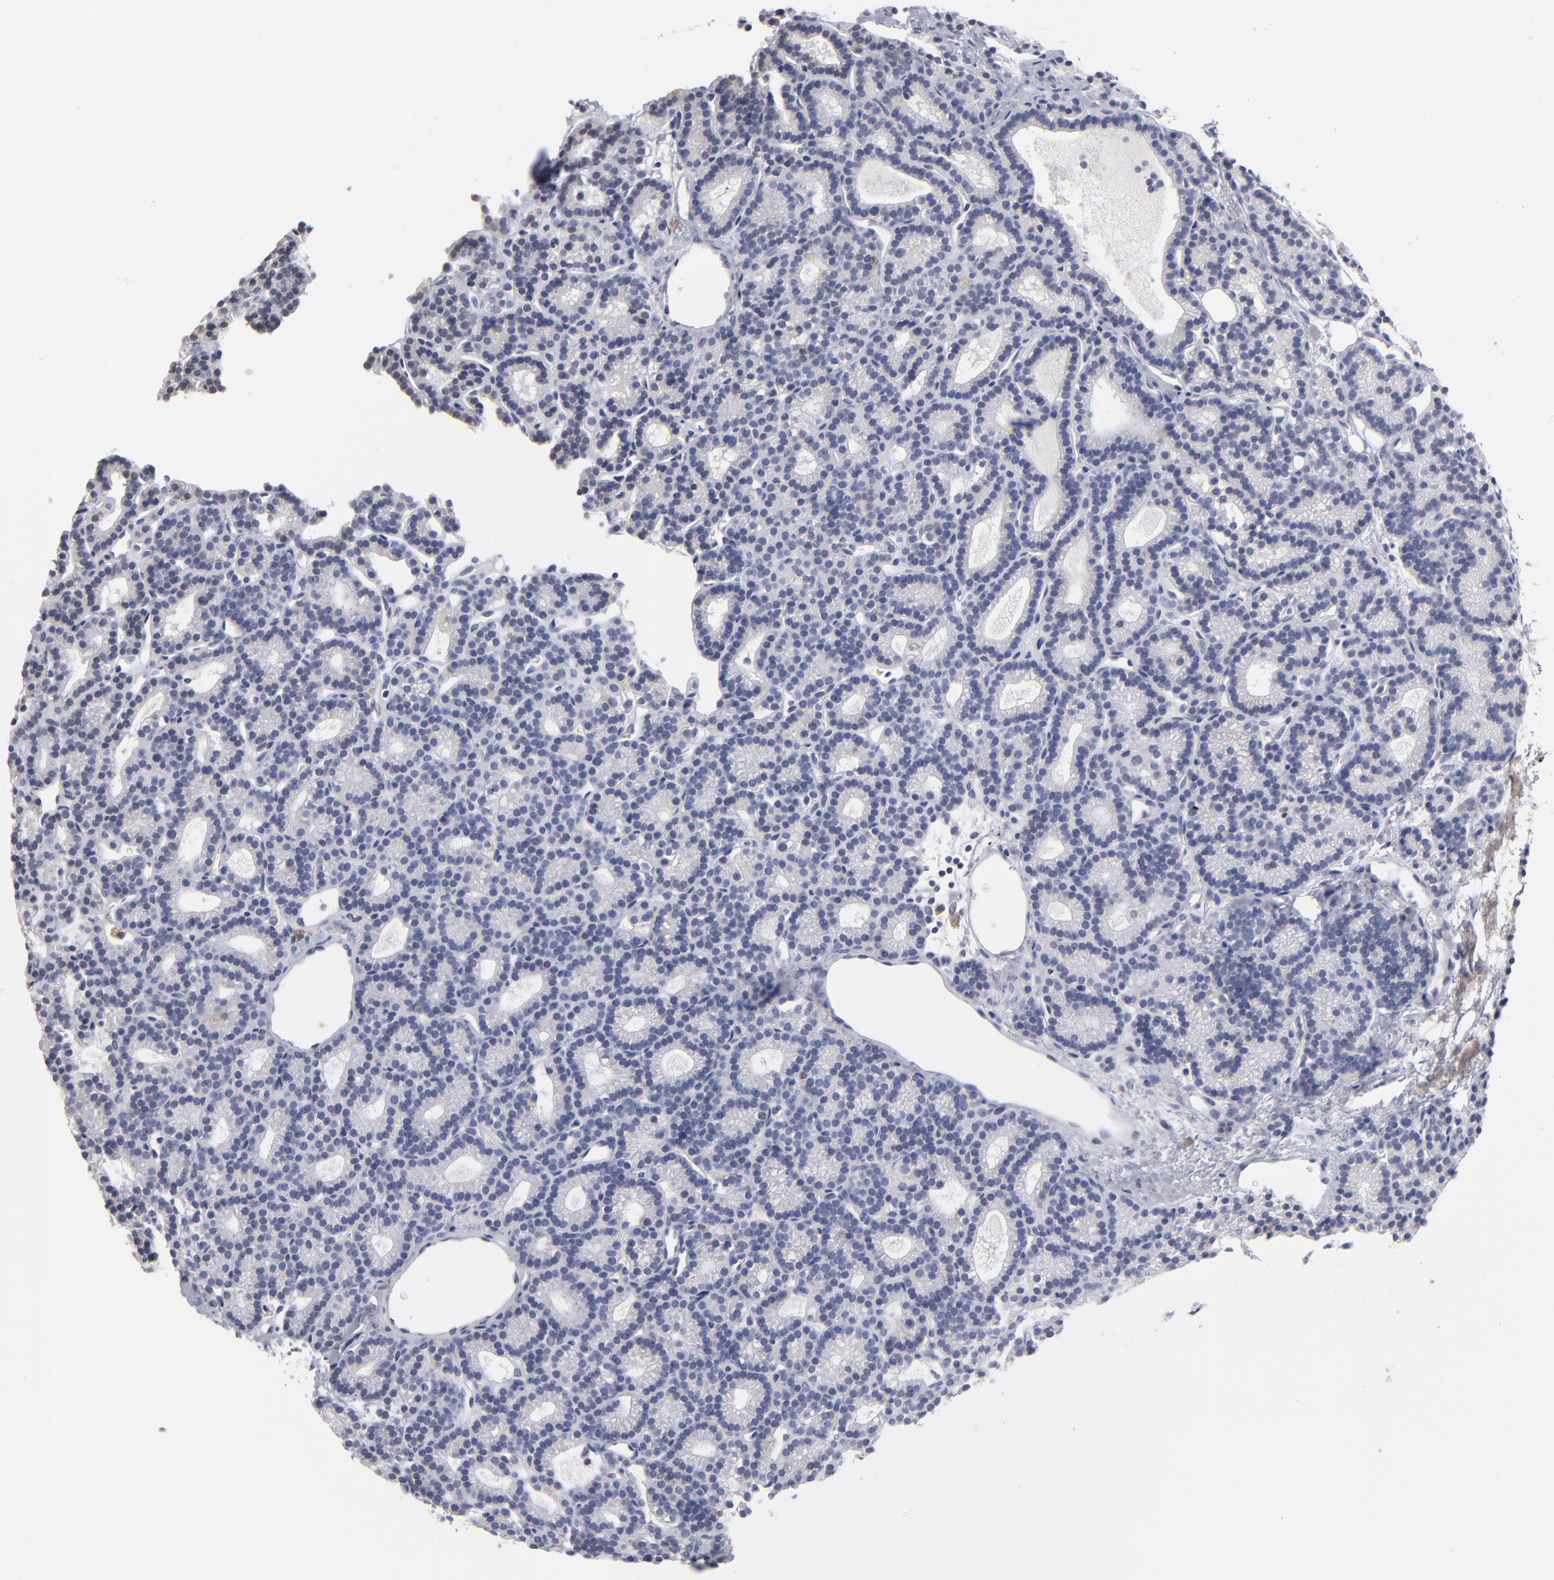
{"staining": {"intensity": "negative", "quantity": "none", "location": "none"}, "tissue": "parathyroid gland", "cell_type": "Glandular cells", "image_type": "normal", "snomed": [{"axis": "morphology", "description": "Normal tissue, NOS"}, {"axis": "topography", "description": "Parathyroid gland"}], "caption": "Immunohistochemistry of unremarkable human parathyroid gland demonstrates no staining in glandular cells.", "gene": "RPH3A", "patient": {"sex": "male", "age": 85}}